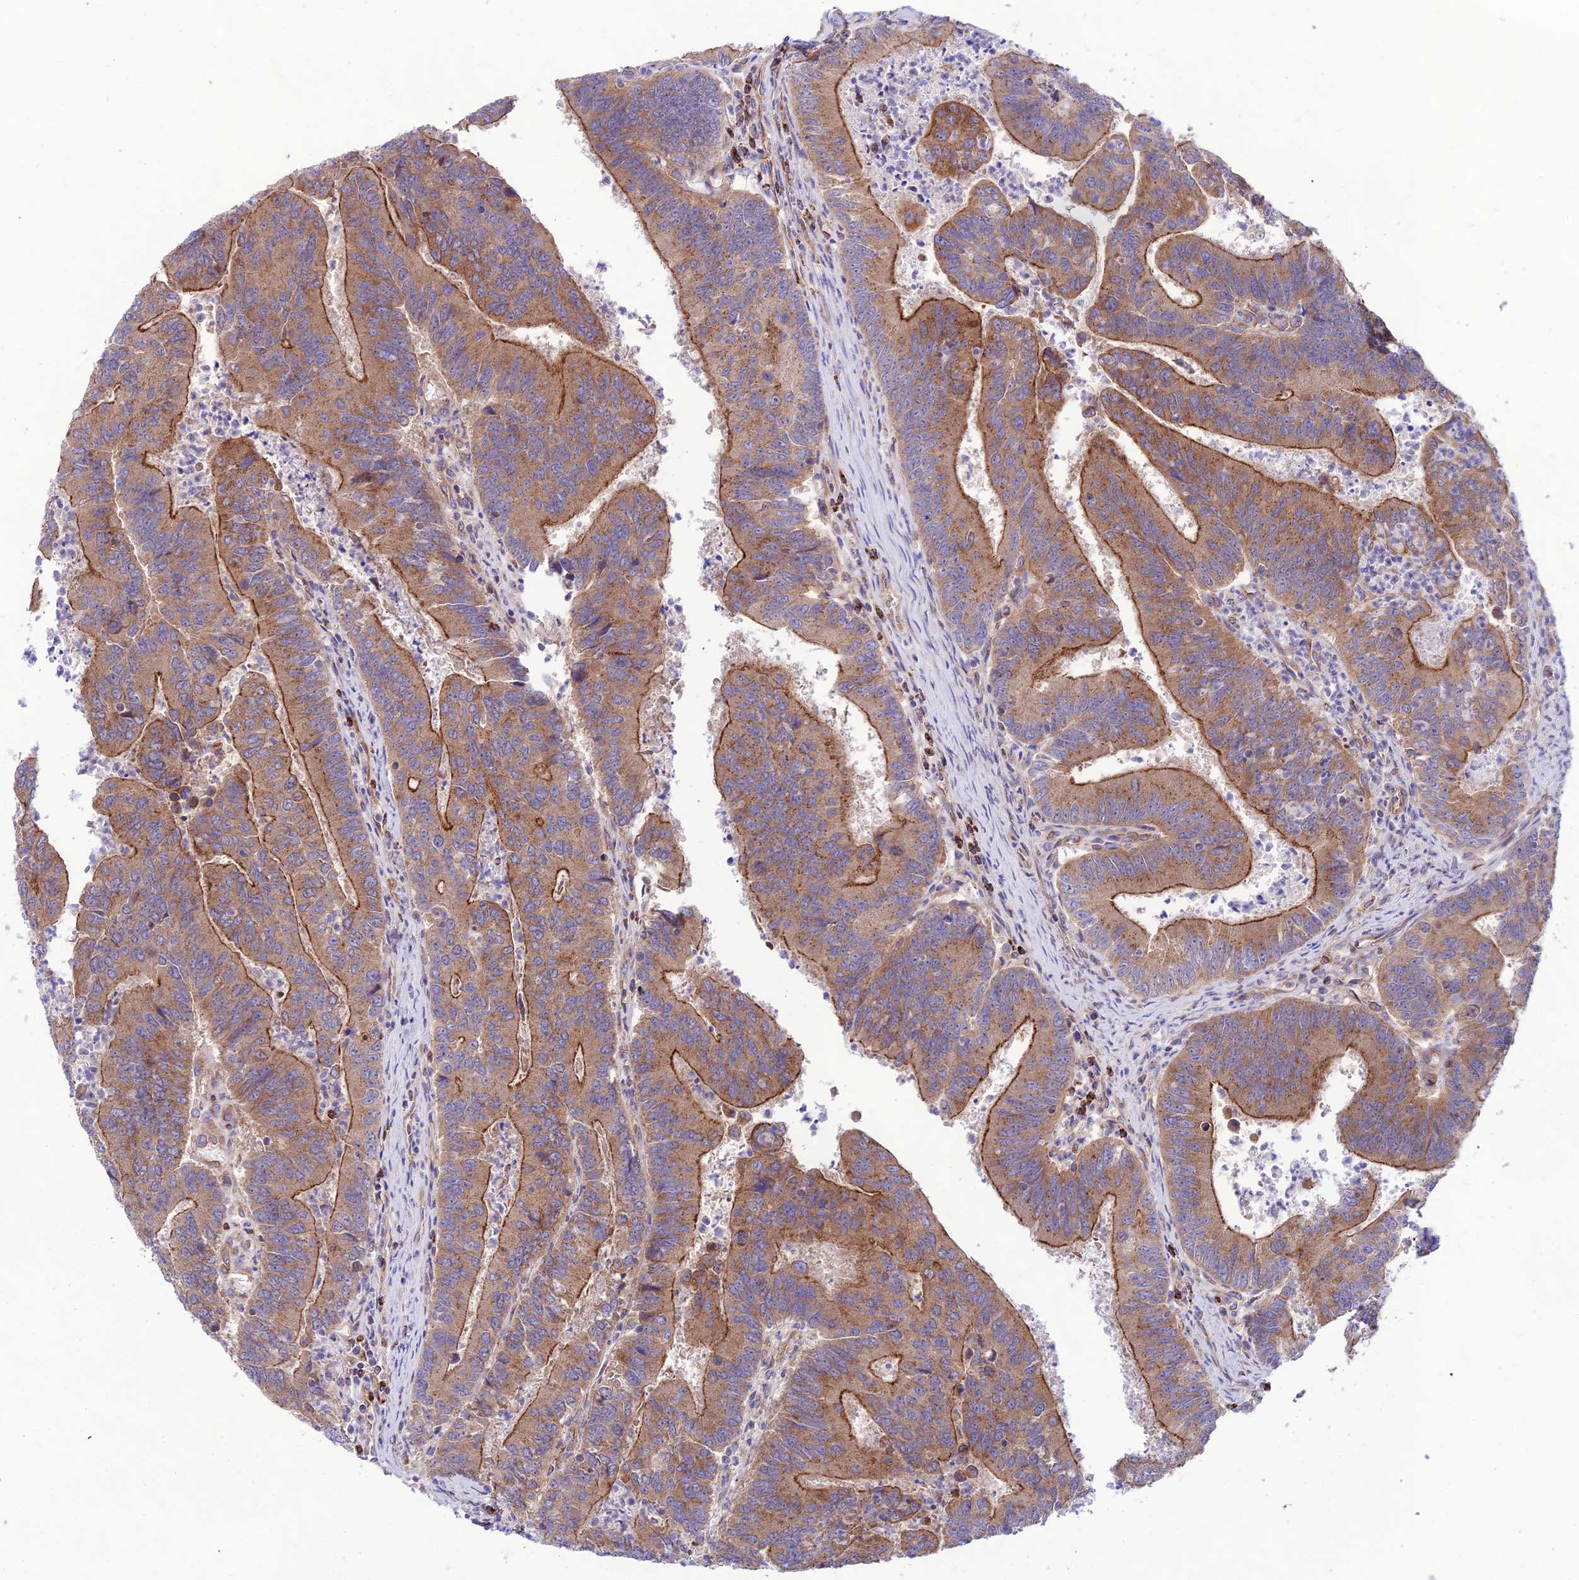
{"staining": {"intensity": "moderate", "quantity": ">75%", "location": "cytoplasmic/membranous"}, "tissue": "colorectal cancer", "cell_type": "Tumor cells", "image_type": "cancer", "snomed": [{"axis": "morphology", "description": "Adenocarcinoma, NOS"}, {"axis": "topography", "description": "Colon"}], "caption": "Colorectal adenocarcinoma tissue reveals moderate cytoplasmic/membranous positivity in approximately >75% of tumor cells, visualized by immunohistochemistry. Using DAB (3,3'-diaminobenzidine) (brown) and hematoxylin (blue) stains, captured at high magnification using brightfield microscopy.", "gene": "LACTB2", "patient": {"sex": "female", "age": 67}}